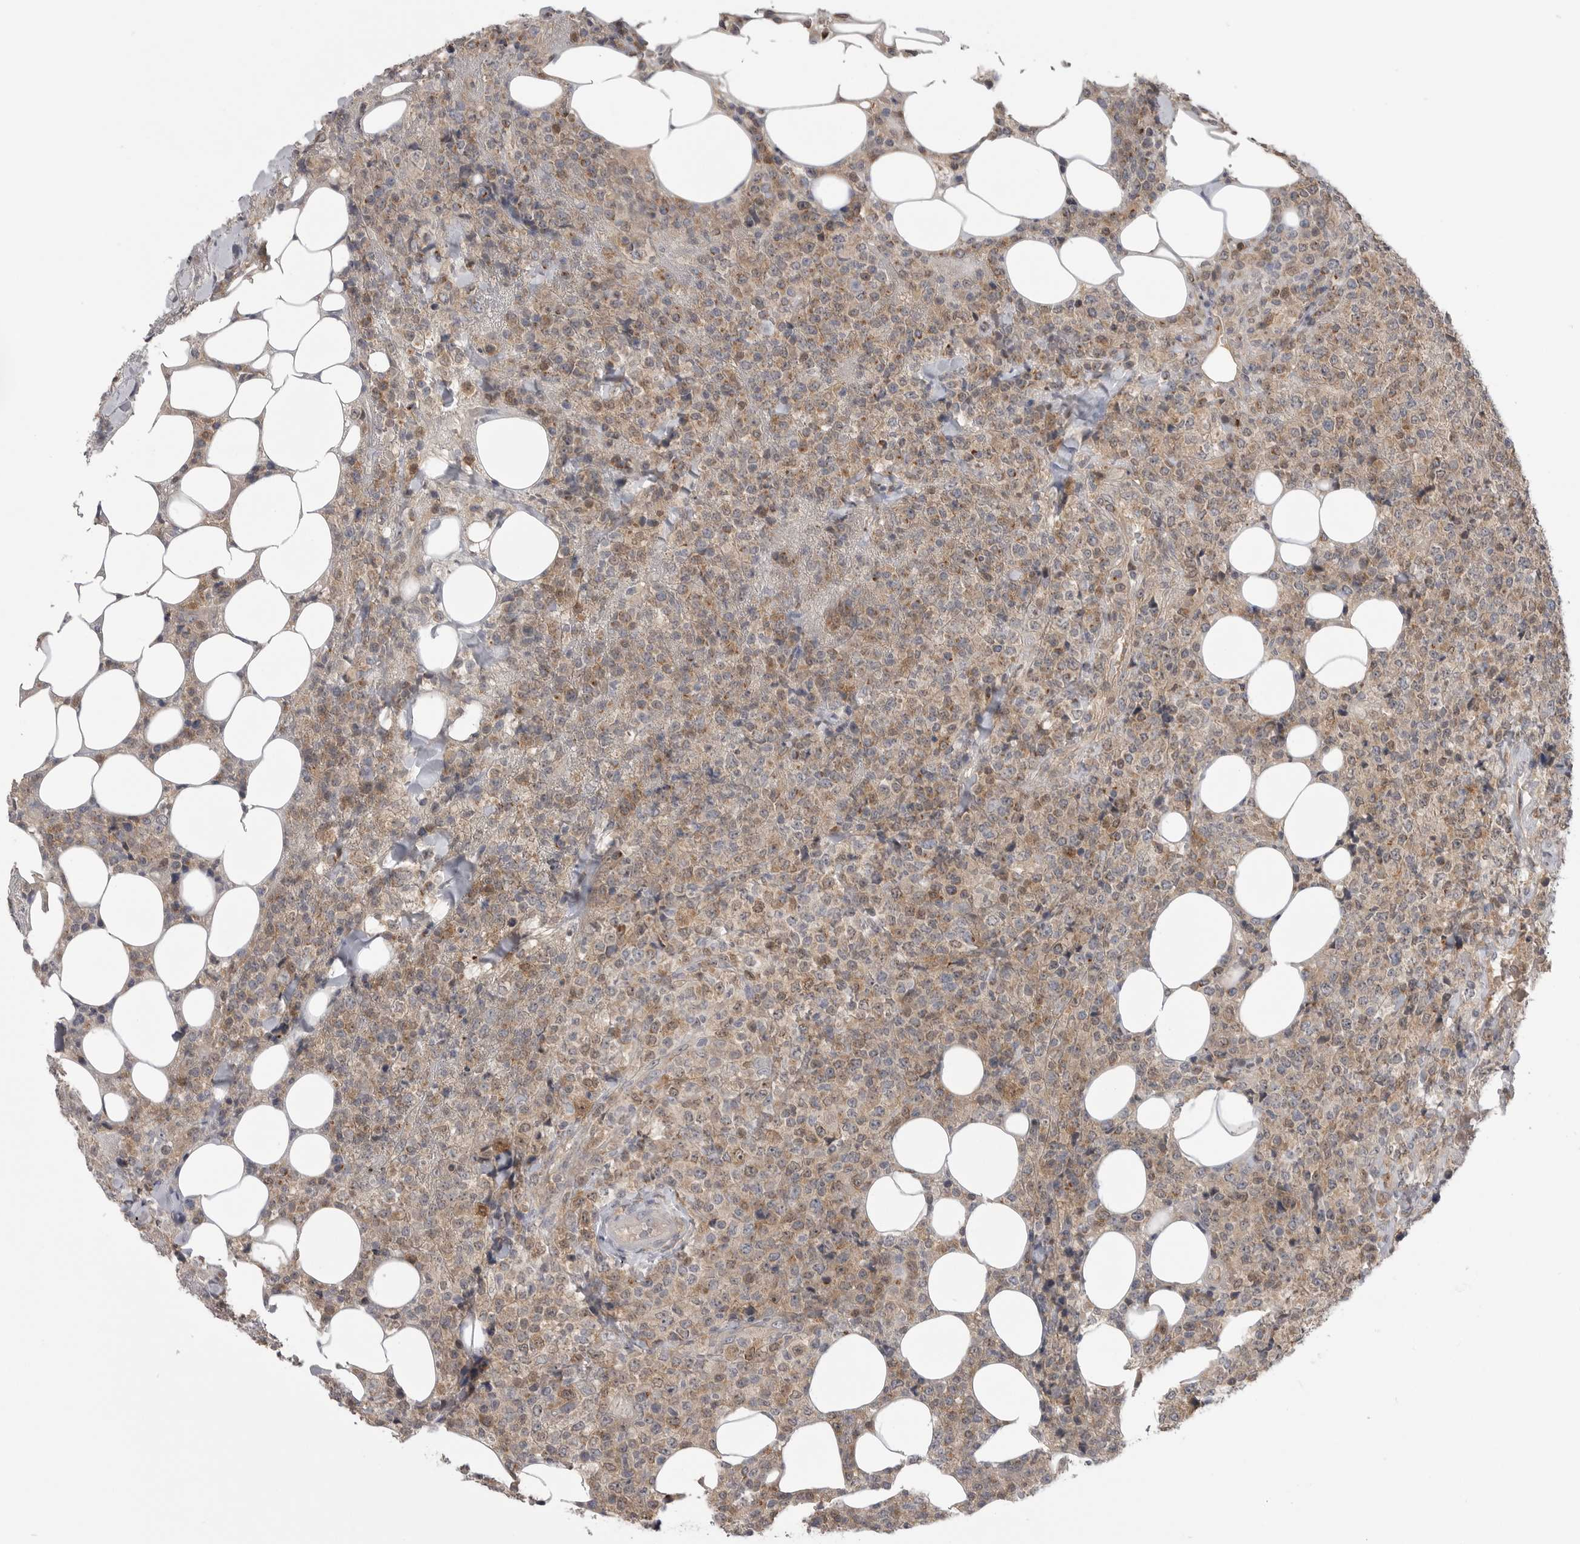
{"staining": {"intensity": "weak", "quantity": "25%-75%", "location": "cytoplasmic/membranous,nuclear"}, "tissue": "lymphoma", "cell_type": "Tumor cells", "image_type": "cancer", "snomed": [{"axis": "morphology", "description": "Malignant lymphoma, non-Hodgkin's type, High grade"}, {"axis": "topography", "description": "Lymph node"}], "caption": "An IHC image of neoplastic tissue is shown. Protein staining in brown labels weak cytoplasmic/membranous and nuclear positivity in lymphoma within tumor cells.", "gene": "MAPK13", "patient": {"sex": "male", "age": 13}}